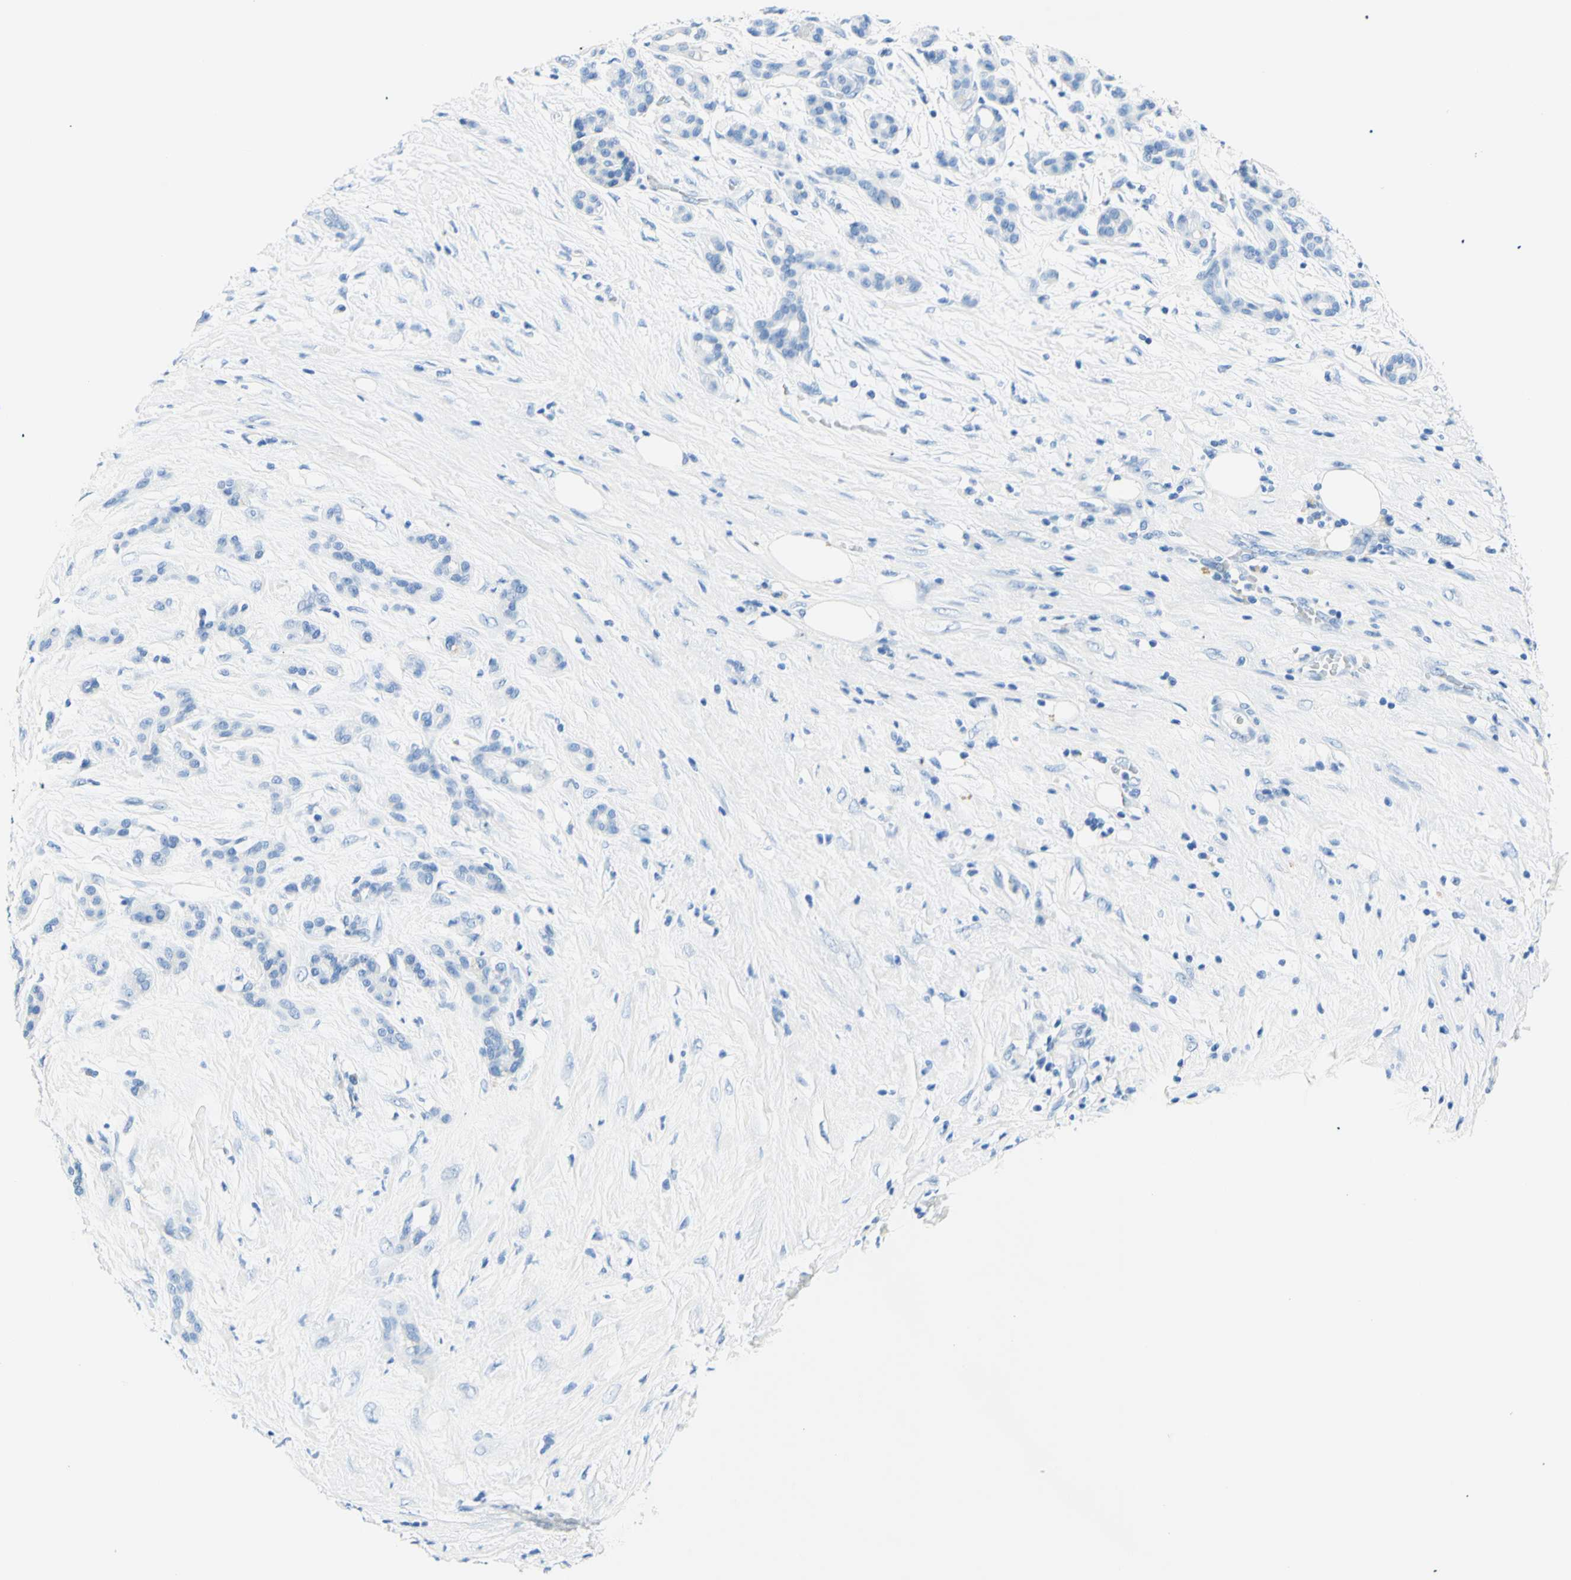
{"staining": {"intensity": "negative", "quantity": "none", "location": "none"}, "tissue": "pancreatic cancer", "cell_type": "Tumor cells", "image_type": "cancer", "snomed": [{"axis": "morphology", "description": "Adenocarcinoma, NOS"}, {"axis": "topography", "description": "Pancreas"}], "caption": "Immunohistochemistry (IHC) image of neoplastic tissue: pancreatic cancer stained with DAB displays no significant protein expression in tumor cells.", "gene": "MYH2", "patient": {"sex": "male", "age": 41}}